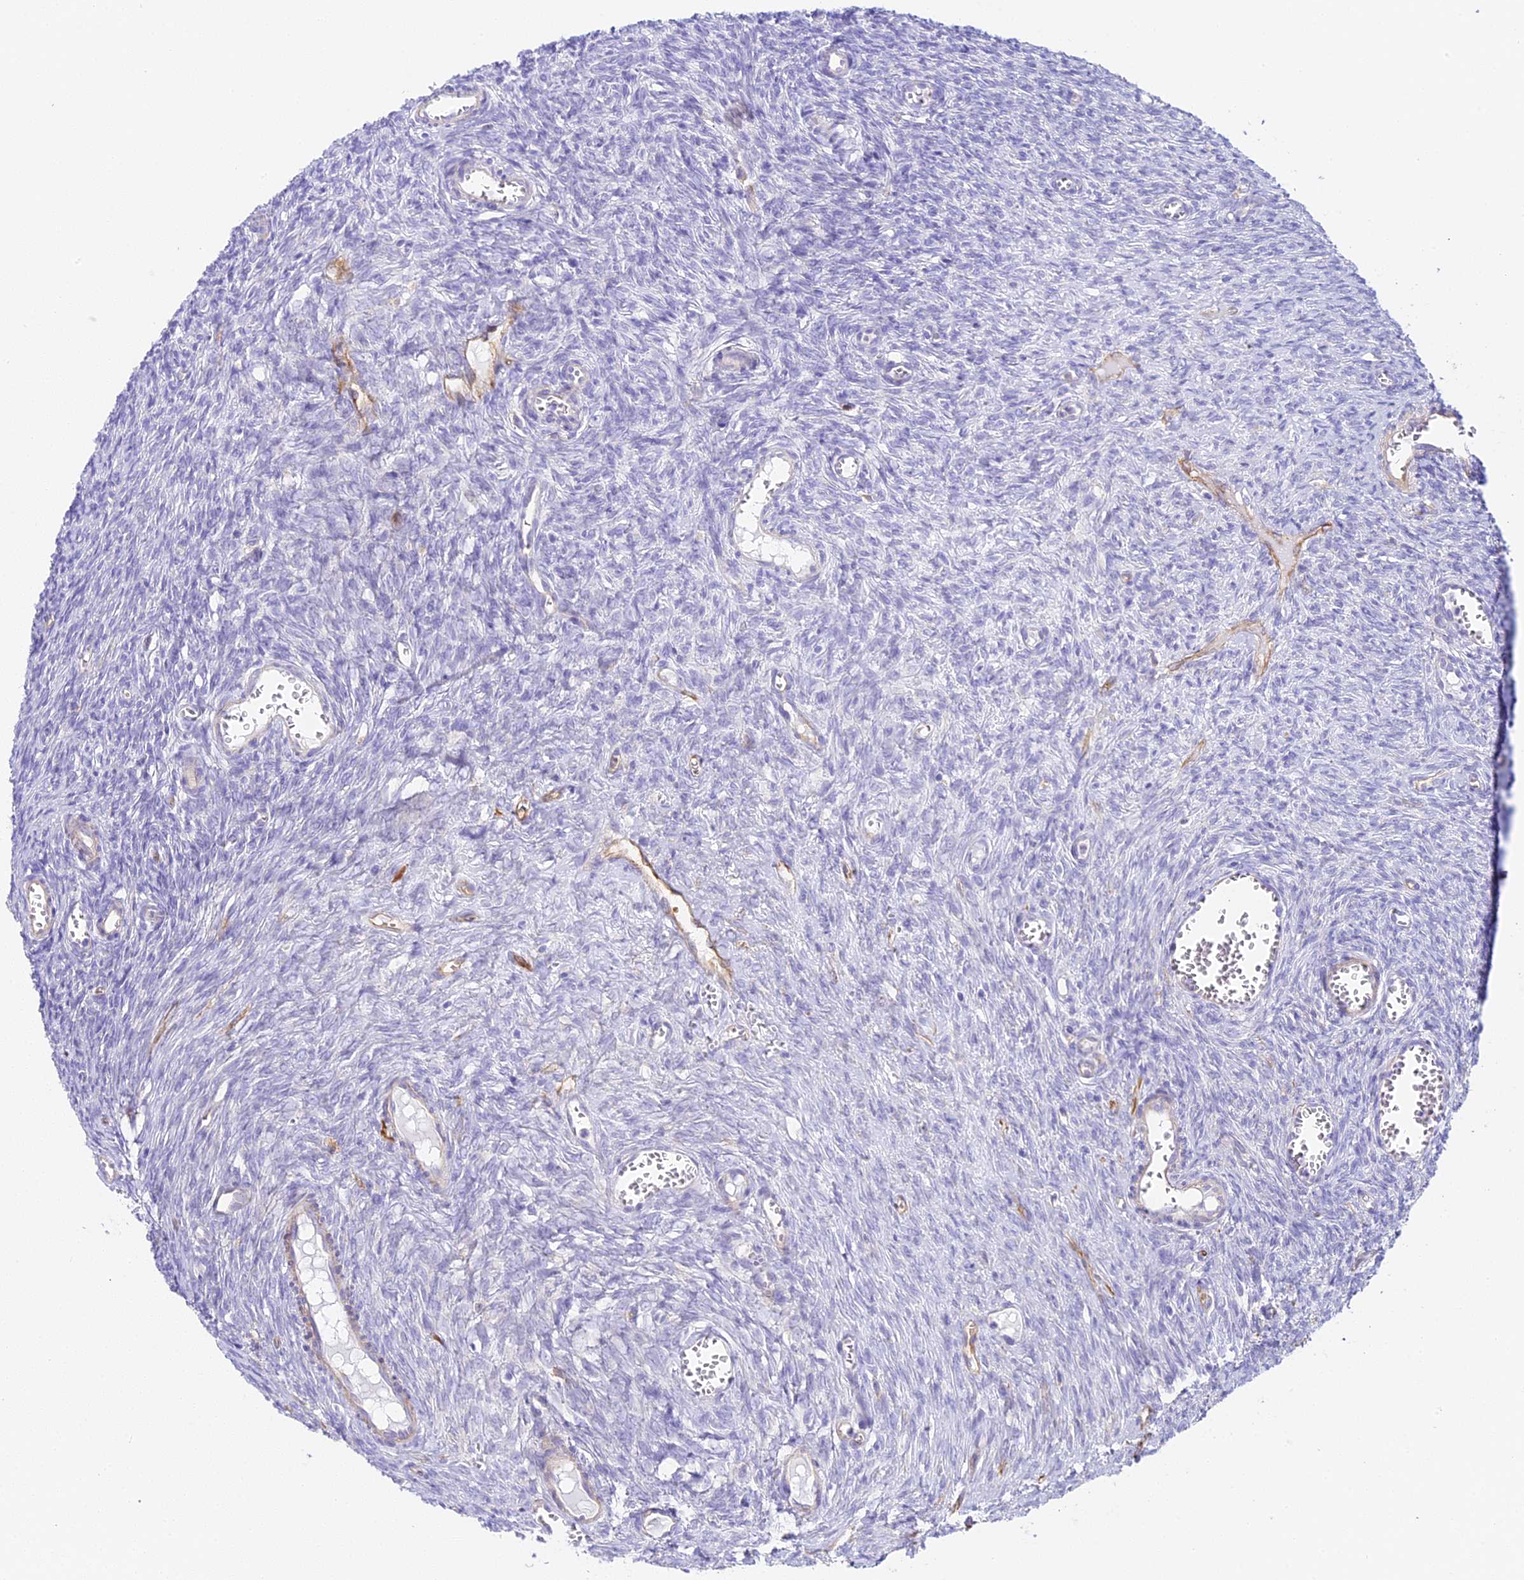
{"staining": {"intensity": "negative", "quantity": "none", "location": "none"}, "tissue": "ovary", "cell_type": "Ovarian stroma cells", "image_type": "normal", "snomed": [{"axis": "morphology", "description": "Normal tissue, NOS"}, {"axis": "topography", "description": "Ovary"}], "caption": "Immunohistochemistry image of normal human ovary stained for a protein (brown), which reveals no staining in ovarian stroma cells.", "gene": "HOMER3", "patient": {"sex": "female", "age": 44}}